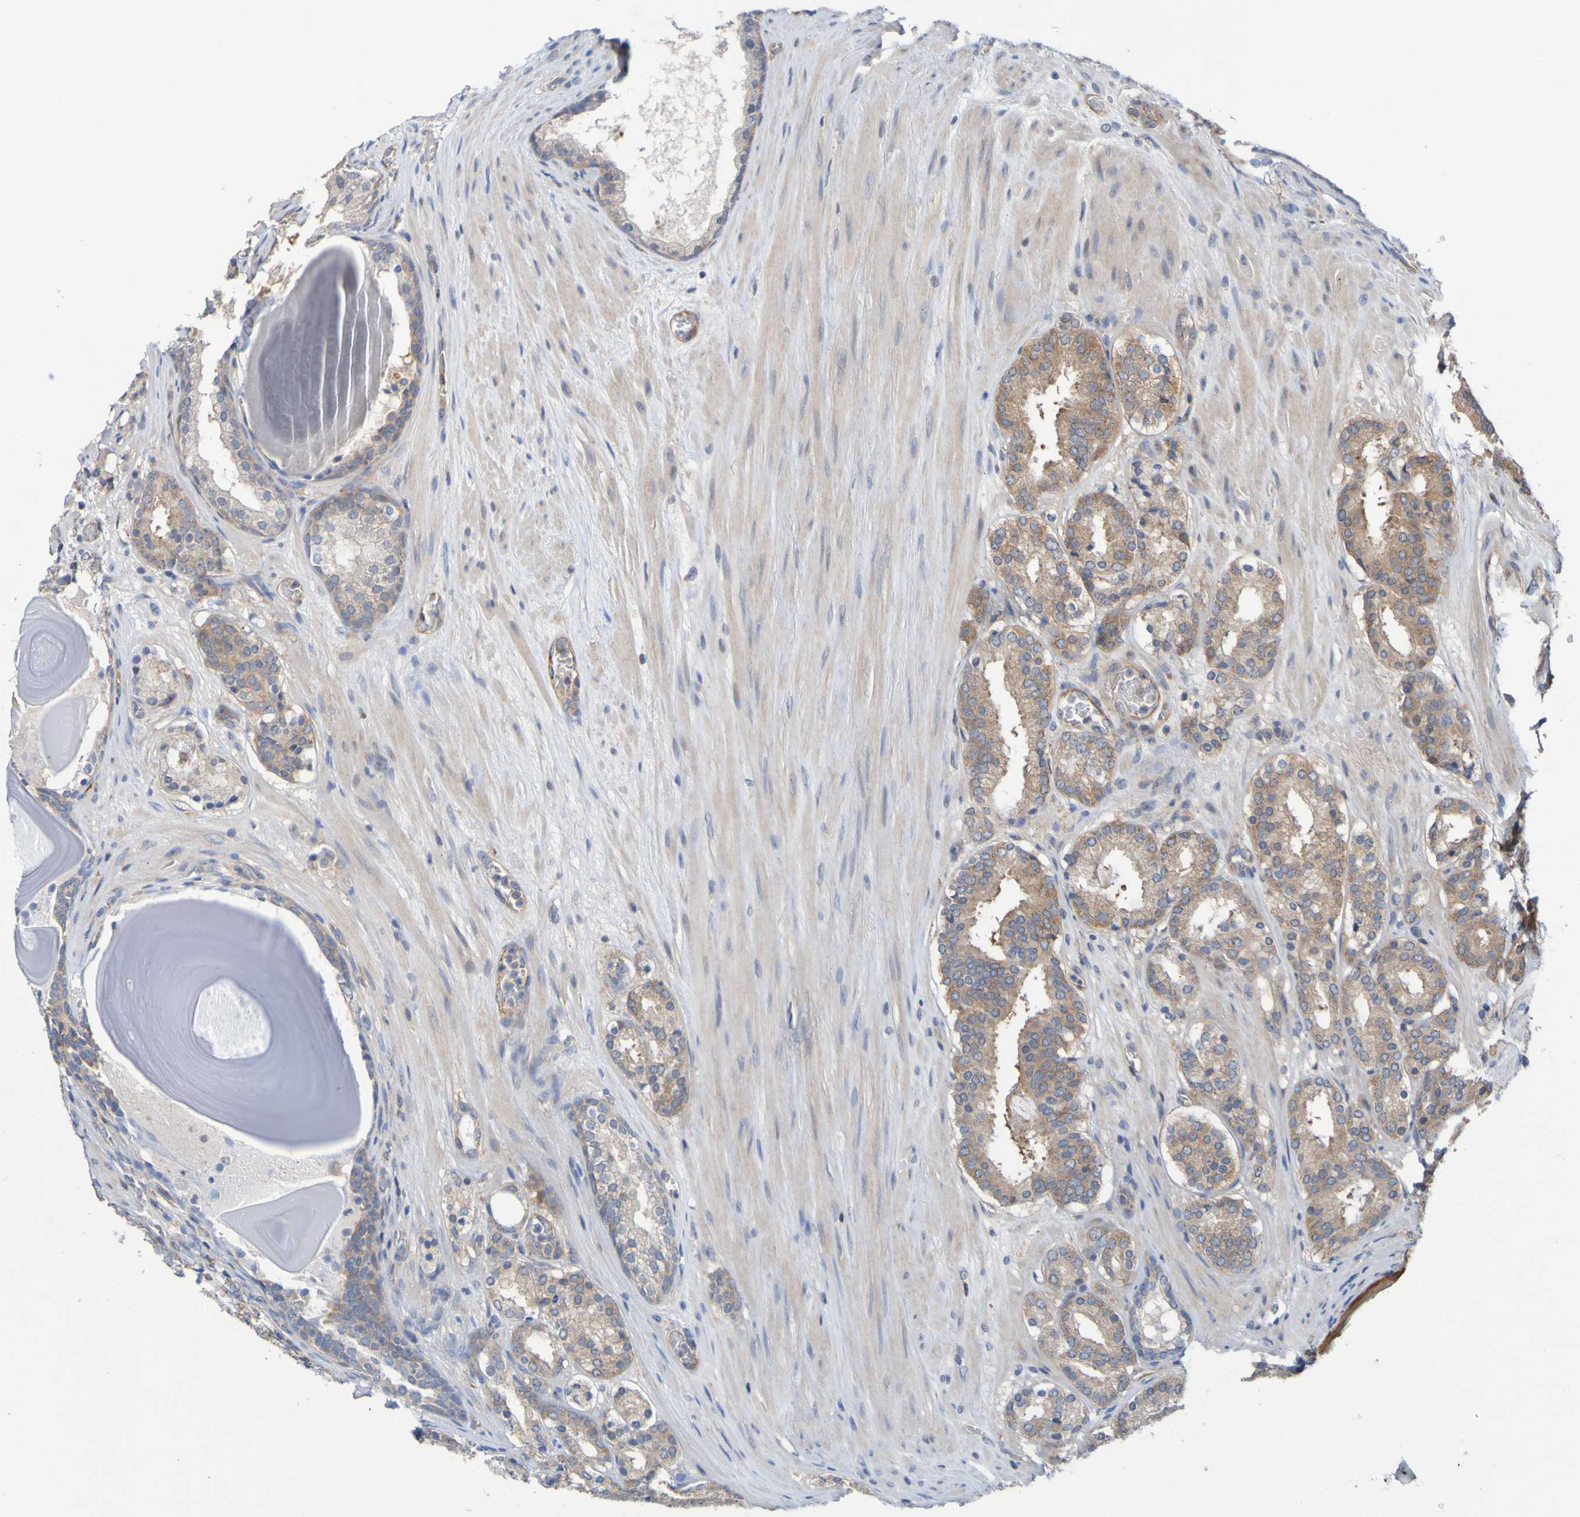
{"staining": {"intensity": "moderate", "quantity": ">75%", "location": "cytoplasmic/membranous"}, "tissue": "prostate cancer", "cell_type": "Tumor cells", "image_type": "cancer", "snomed": [{"axis": "morphology", "description": "Adenocarcinoma, Low grade"}, {"axis": "topography", "description": "Prostate"}], "caption": "A medium amount of moderate cytoplasmic/membranous staining is appreciated in about >75% of tumor cells in prostate cancer (adenocarcinoma (low-grade)) tissue.", "gene": "SDK1", "patient": {"sex": "male", "age": 69}}